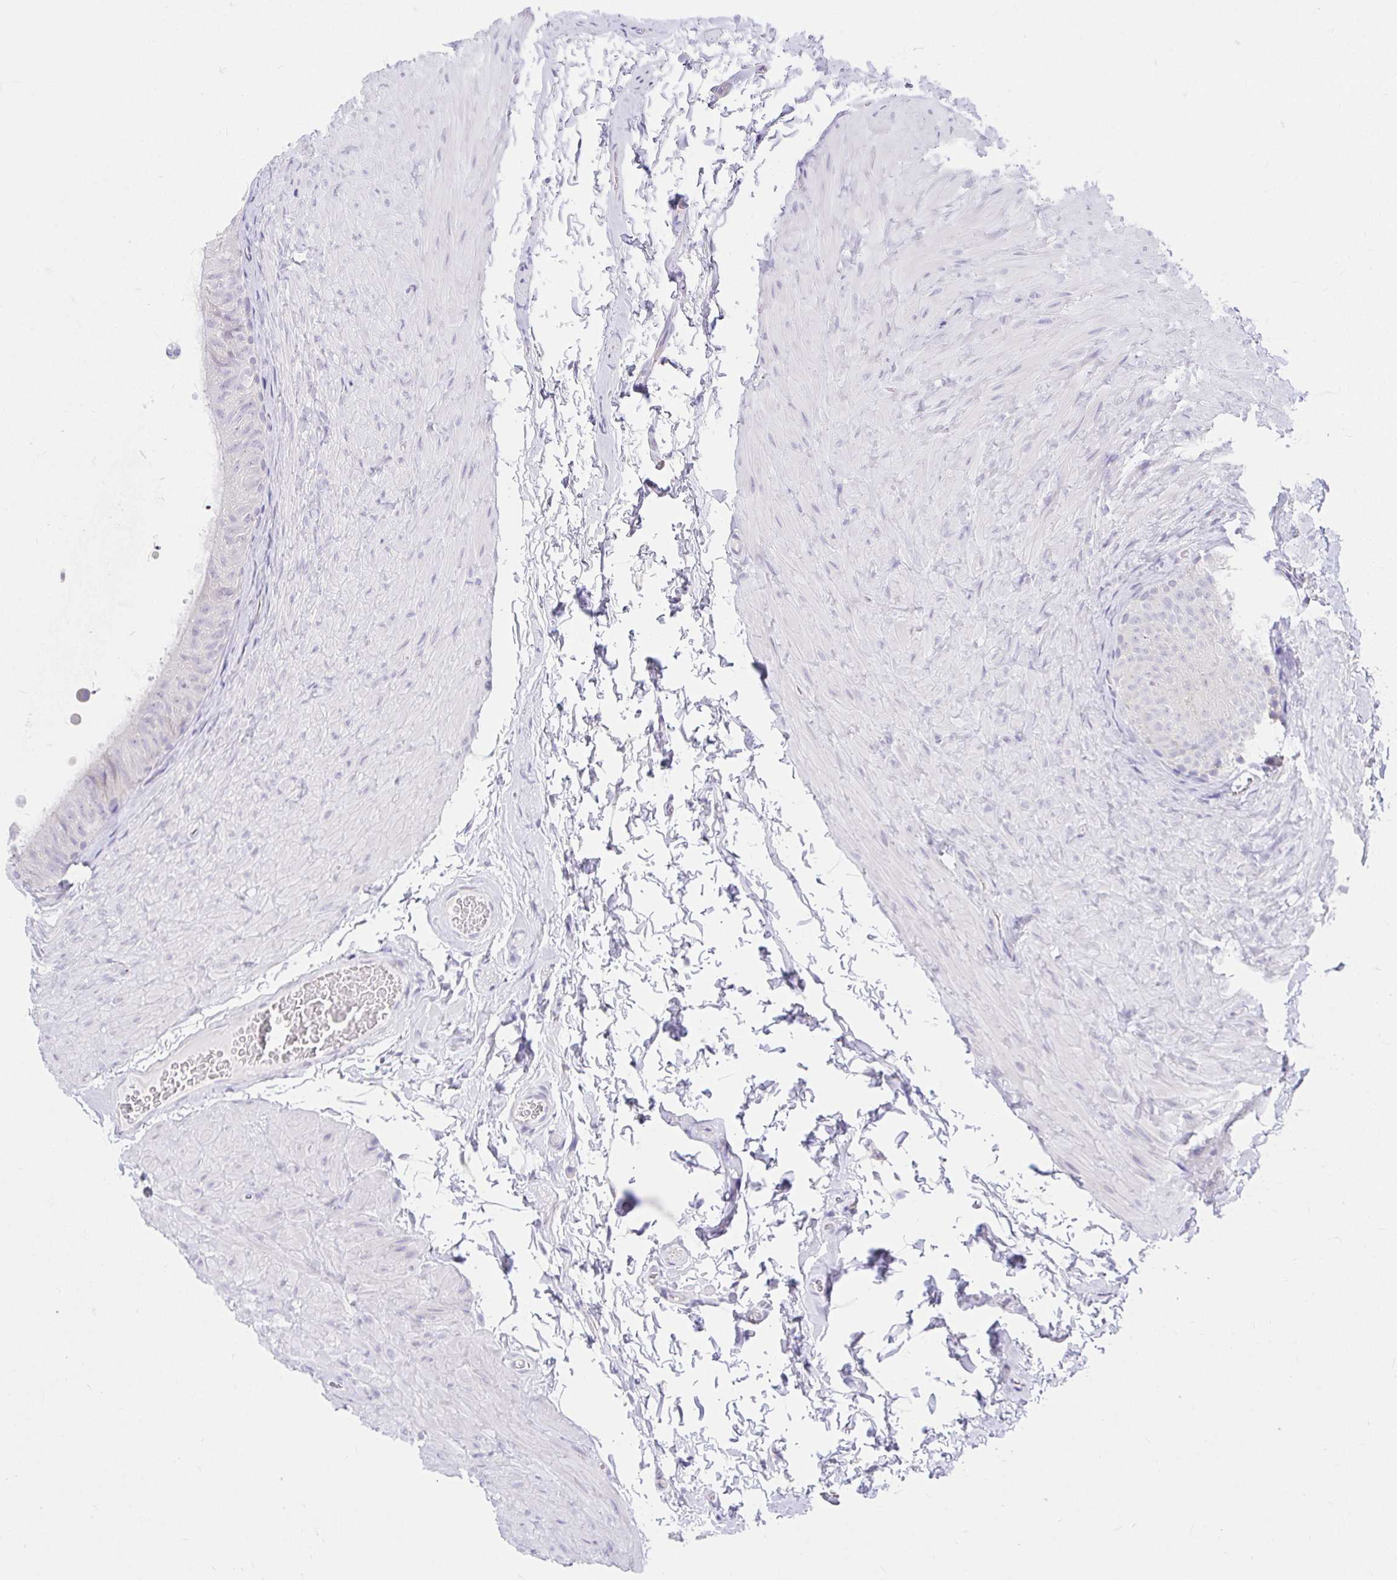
{"staining": {"intensity": "negative", "quantity": "none", "location": "none"}, "tissue": "epididymis", "cell_type": "Glandular cells", "image_type": "normal", "snomed": [{"axis": "morphology", "description": "Normal tissue, NOS"}, {"axis": "topography", "description": "Epididymis, spermatic cord, NOS"}, {"axis": "topography", "description": "Epididymis"}], "caption": "High power microscopy histopathology image of an immunohistochemistry (IHC) micrograph of benign epididymis, revealing no significant positivity in glandular cells. (Brightfield microscopy of DAB immunohistochemistry (IHC) at high magnification).", "gene": "VGLL1", "patient": {"sex": "male", "age": 31}}